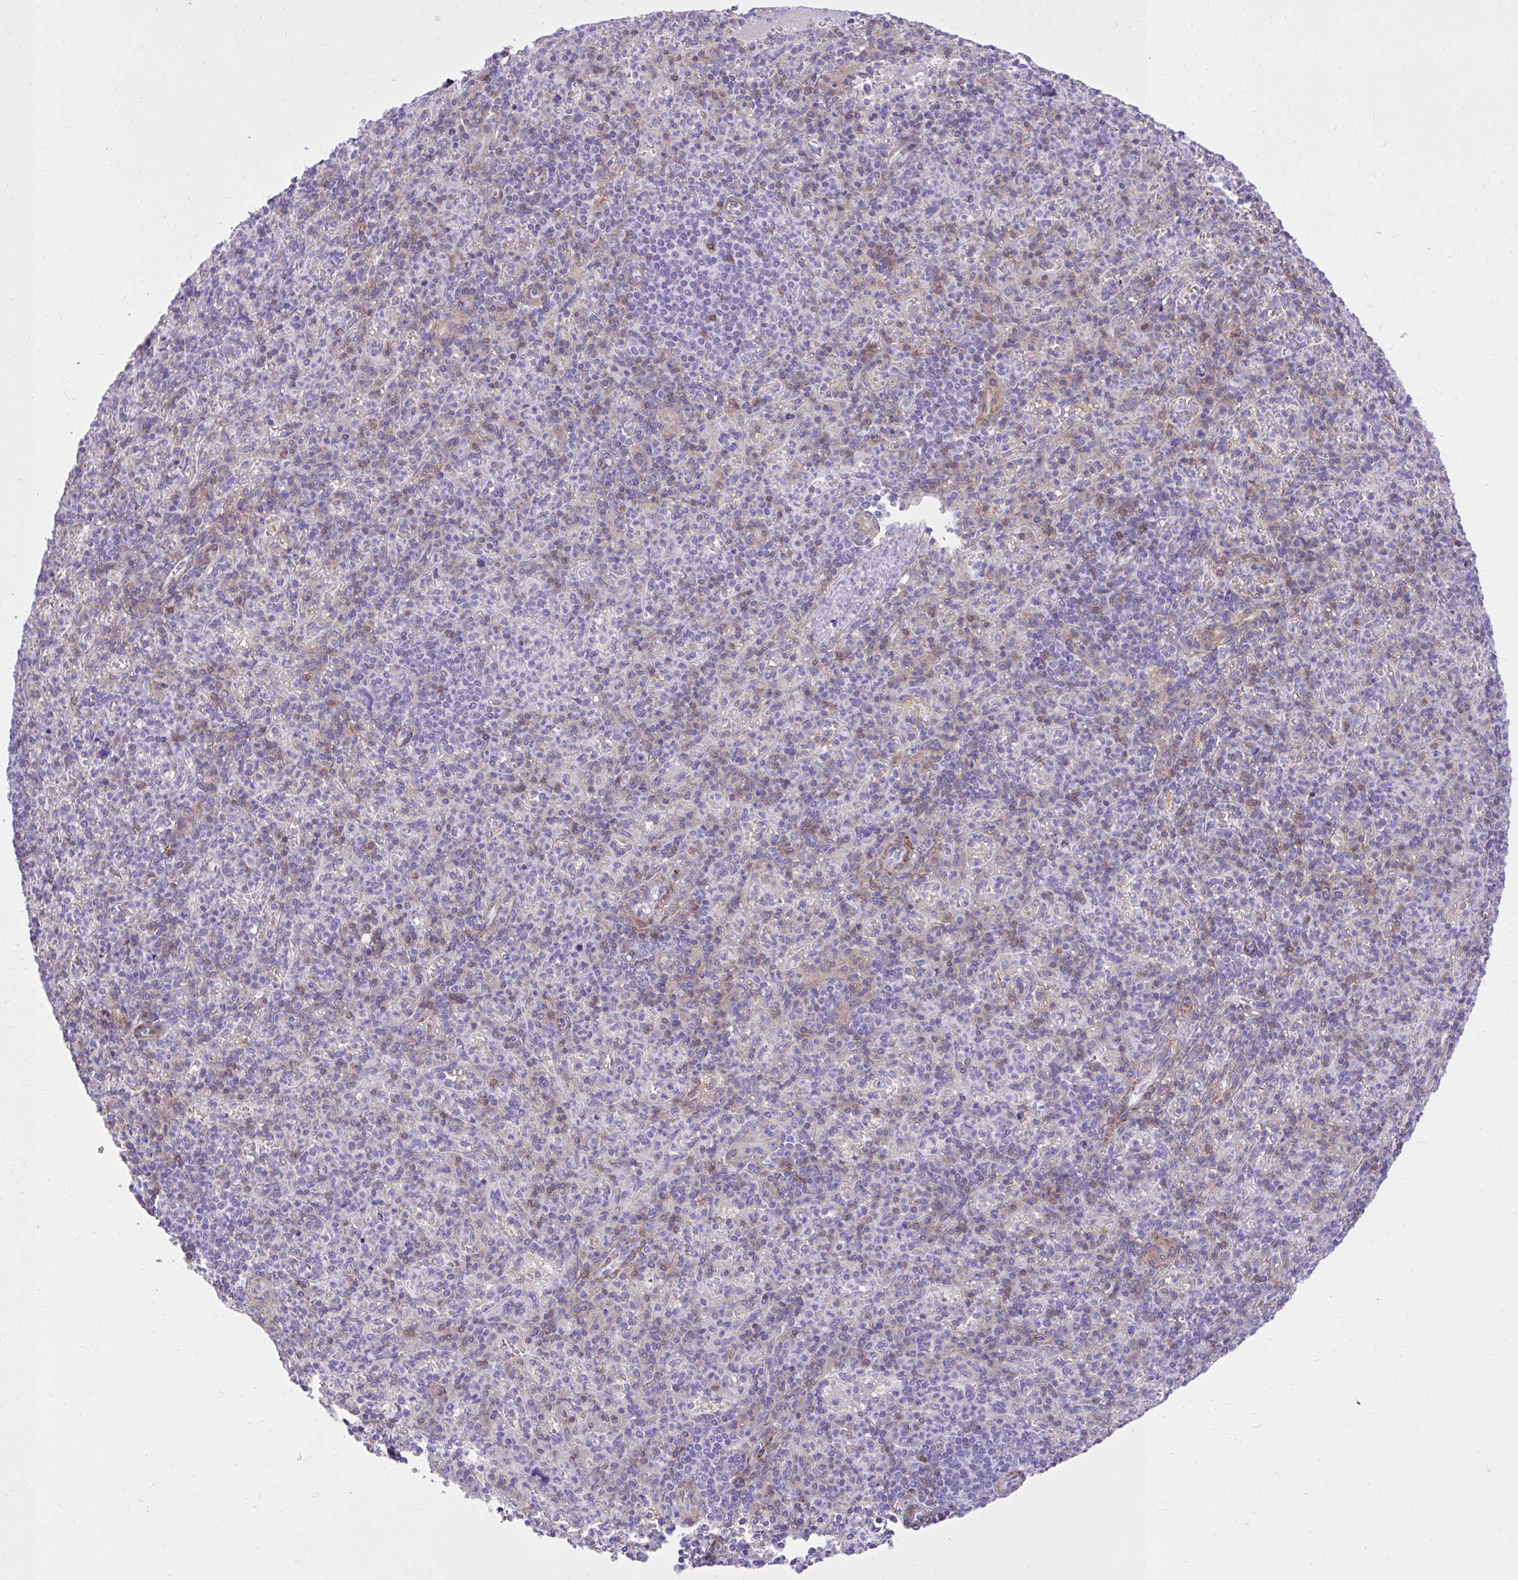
{"staining": {"intensity": "moderate", "quantity": "<25%", "location": "cytoplasmic/membranous"}, "tissue": "spleen", "cell_type": "Cells in red pulp", "image_type": "normal", "snomed": [{"axis": "morphology", "description": "Normal tissue, NOS"}, {"axis": "topography", "description": "Spleen"}], "caption": "Spleen stained with a brown dye shows moderate cytoplasmic/membranous positive staining in approximately <25% of cells in red pulp.", "gene": "GPRIN3", "patient": {"sex": "female", "age": 74}}